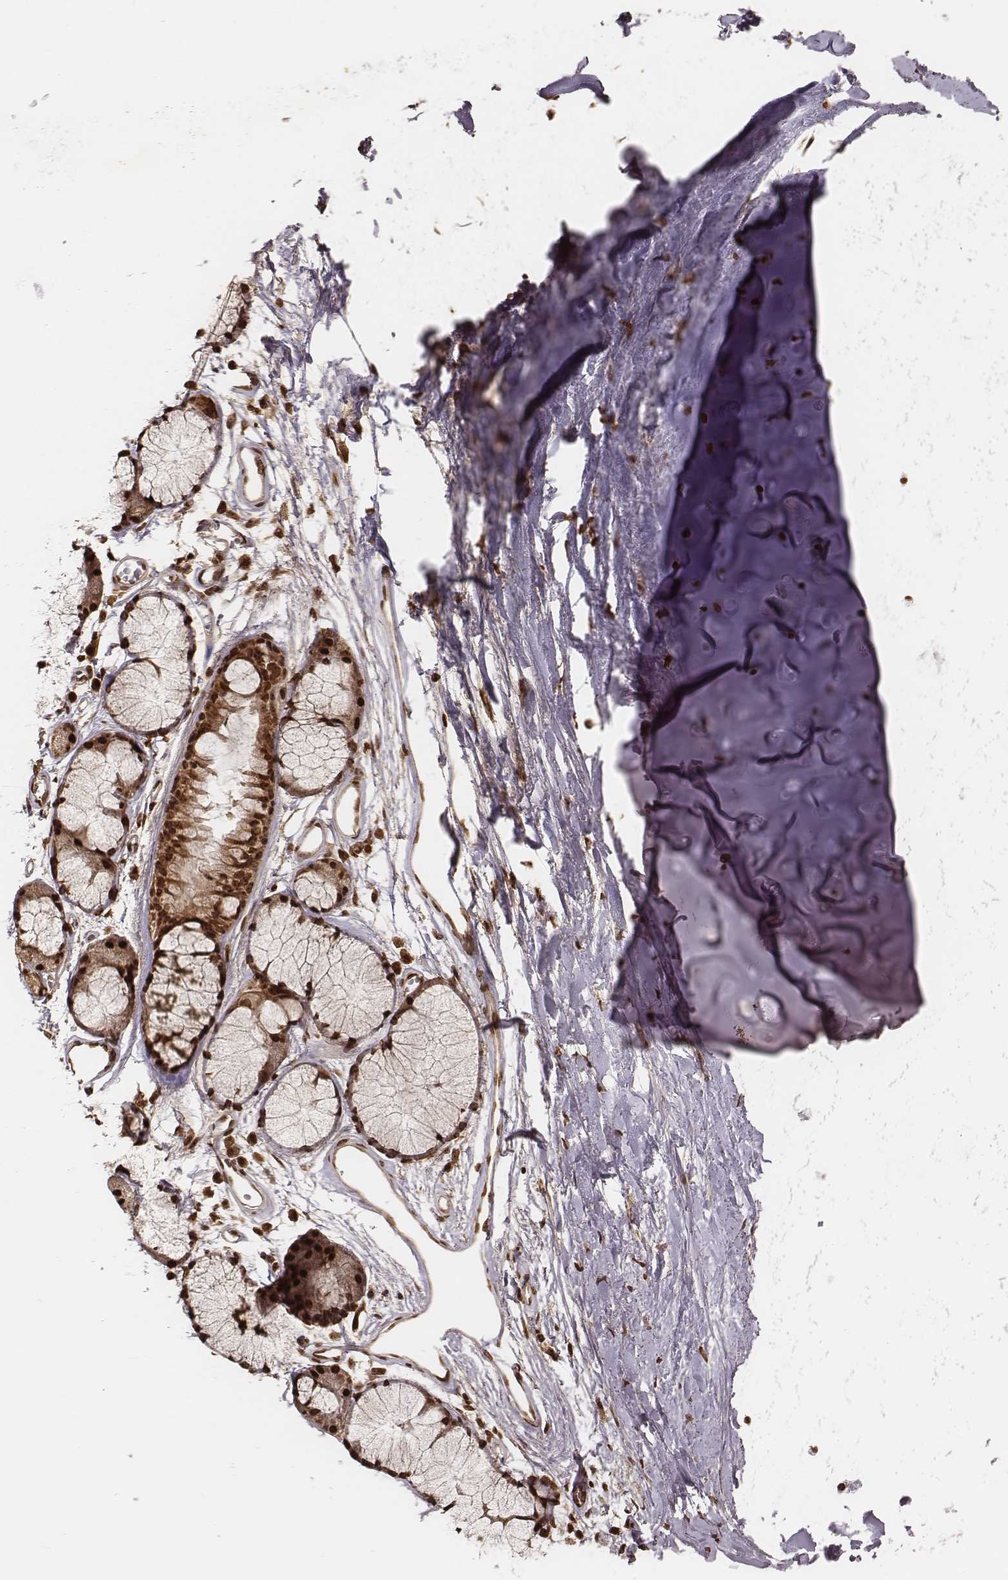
{"staining": {"intensity": "strong", "quantity": ">75%", "location": "nuclear"}, "tissue": "soft tissue", "cell_type": "Chondrocytes", "image_type": "normal", "snomed": [{"axis": "morphology", "description": "Normal tissue, NOS"}, {"axis": "topography", "description": "Cartilage tissue"}, {"axis": "topography", "description": "Bronchus"}], "caption": "Protein expression analysis of normal human soft tissue reveals strong nuclear expression in approximately >75% of chondrocytes.", "gene": "NFX1", "patient": {"sex": "female", "age": 79}}